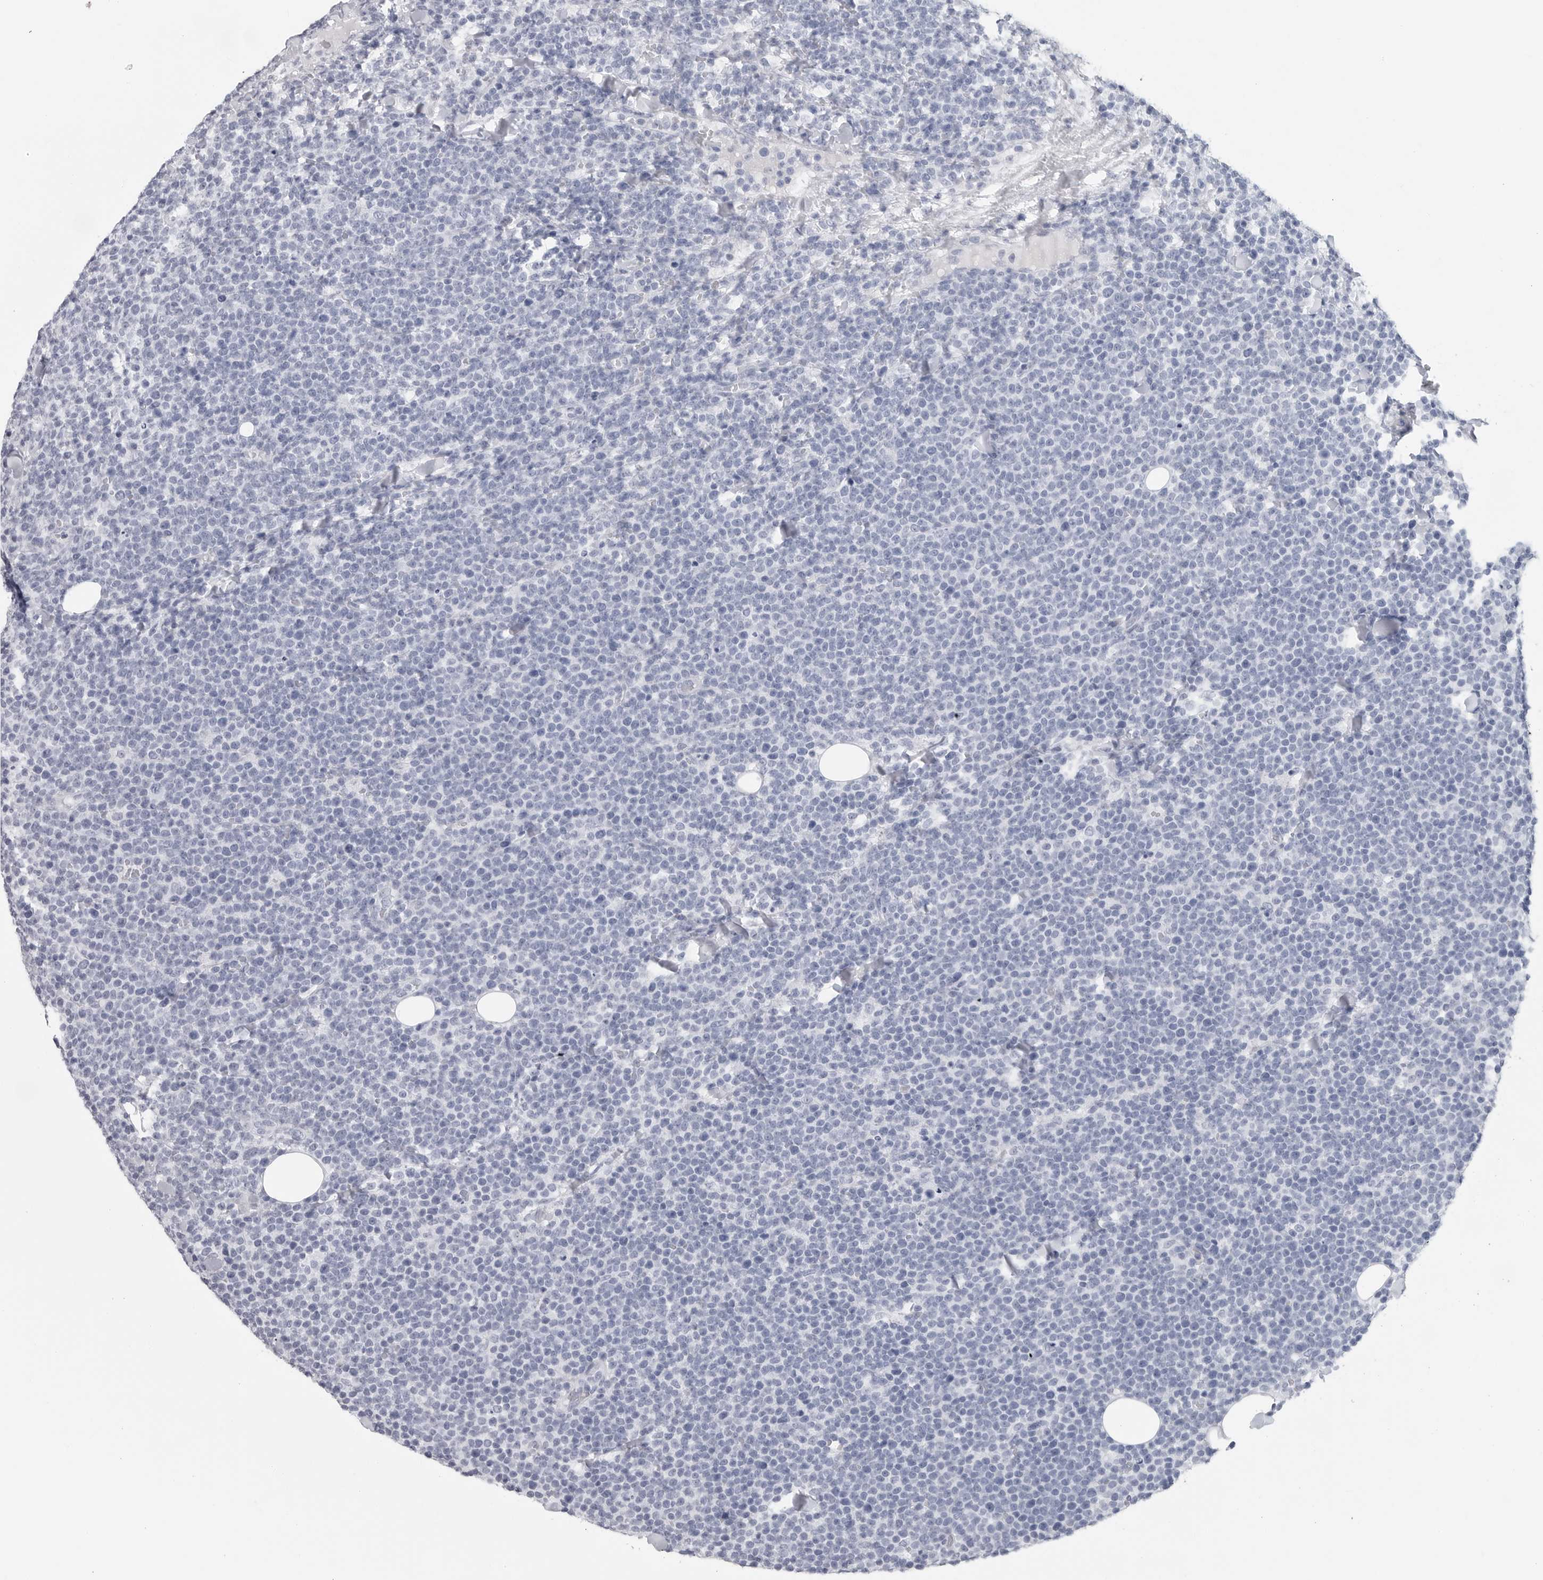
{"staining": {"intensity": "negative", "quantity": "none", "location": "none"}, "tissue": "lymphoma", "cell_type": "Tumor cells", "image_type": "cancer", "snomed": [{"axis": "morphology", "description": "Malignant lymphoma, non-Hodgkin's type, High grade"}, {"axis": "topography", "description": "Lymph node"}], "caption": "This is a photomicrograph of immunohistochemistry (IHC) staining of high-grade malignant lymphoma, non-Hodgkin's type, which shows no expression in tumor cells.", "gene": "CSH1", "patient": {"sex": "male", "age": 61}}